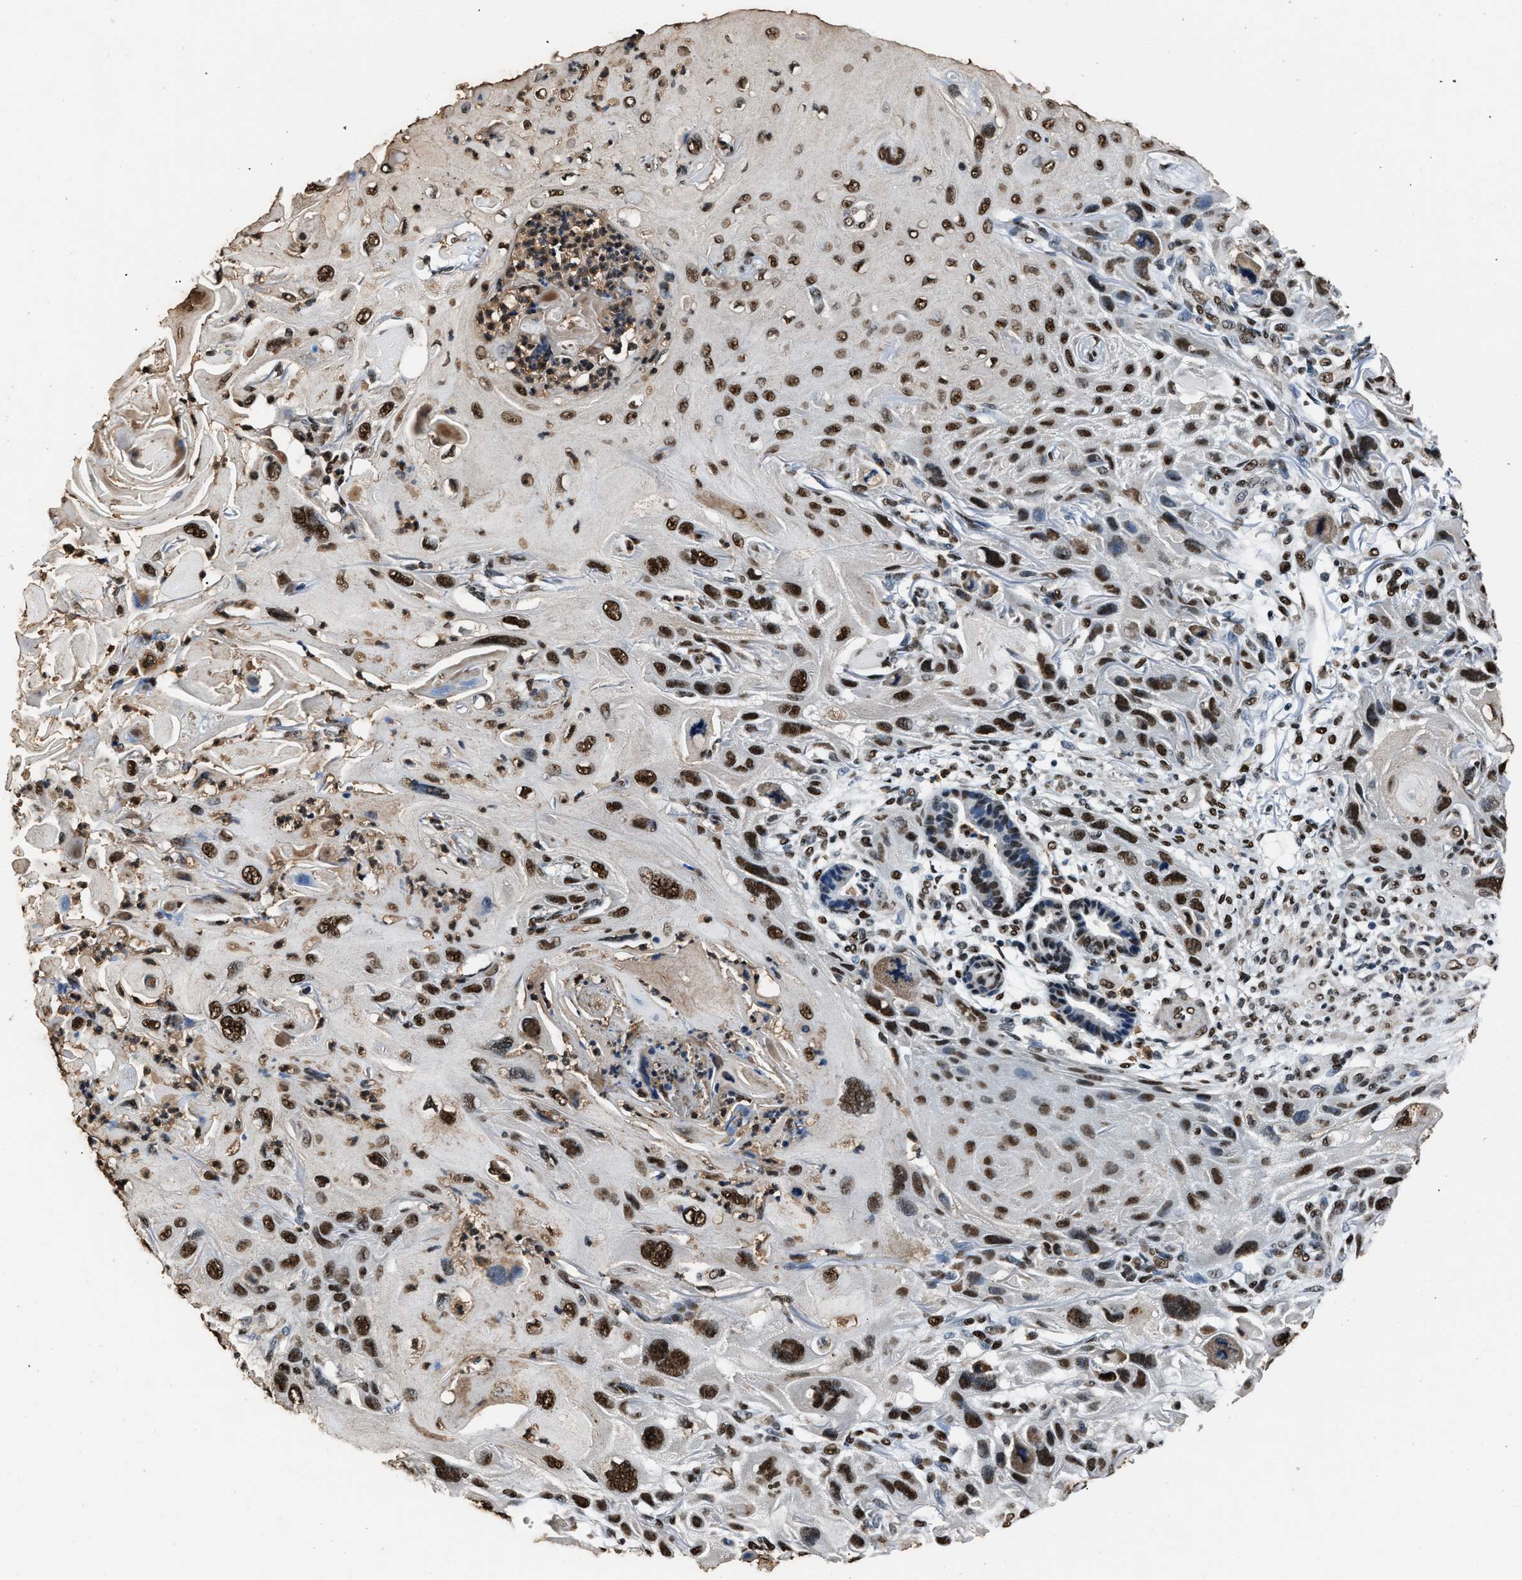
{"staining": {"intensity": "strong", "quantity": ">75%", "location": "nuclear"}, "tissue": "skin cancer", "cell_type": "Tumor cells", "image_type": "cancer", "snomed": [{"axis": "morphology", "description": "Squamous cell carcinoma, NOS"}, {"axis": "topography", "description": "Skin"}], "caption": "There is high levels of strong nuclear expression in tumor cells of squamous cell carcinoma (skin), as demonstrated by immunohistochemical staining (brown color).", "gene": "SAFB", "patient": {"sex": "female", "age": 77}}